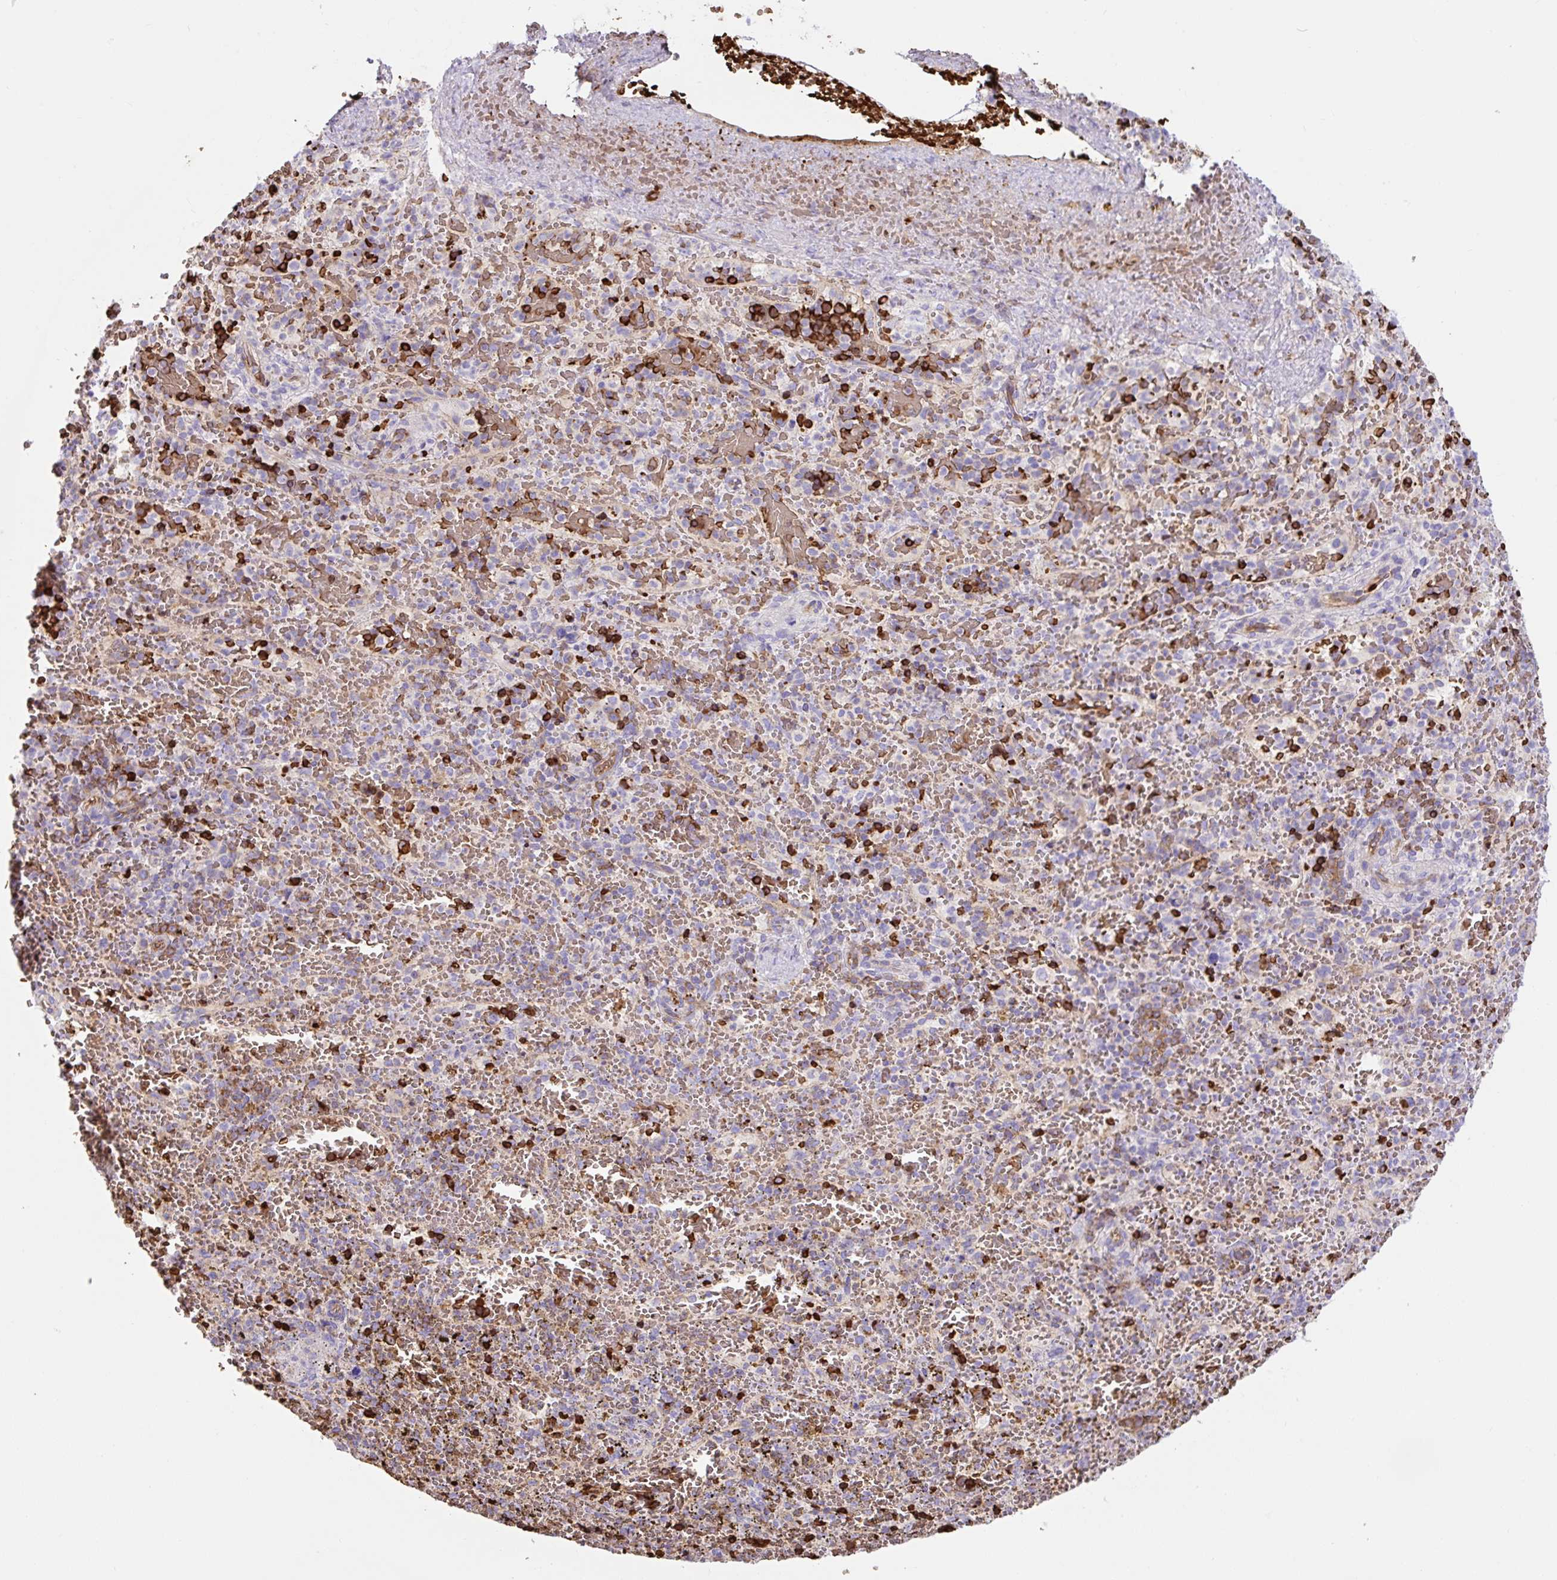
{"staining": {"intensity": "moderate", "quantity": "25%-75%", "location": "cytoplasmic/membranous"}, "tissue": "spleen", "cell_type": "Cells in red pulp", "image_type": "normal", "snomed": [{"axis": "morphology", "description": "Normal tissue, NOS"}, {"axis": "topography", "description": "Spleen"}], "caption": "Immunohistochemical staining of normal human spleen shows moderate cytoplasmic/membranous protein expression in approximately 25%-75% of cells in red pulp. The staining was performed using DAB (3,3'-diaminobenzidine), with brown indicating positive protein expression. Nuclei are stained blue with hematoxylin.", "gene": "HIP1R", "patient": {"sex": "female", "age": 50}}